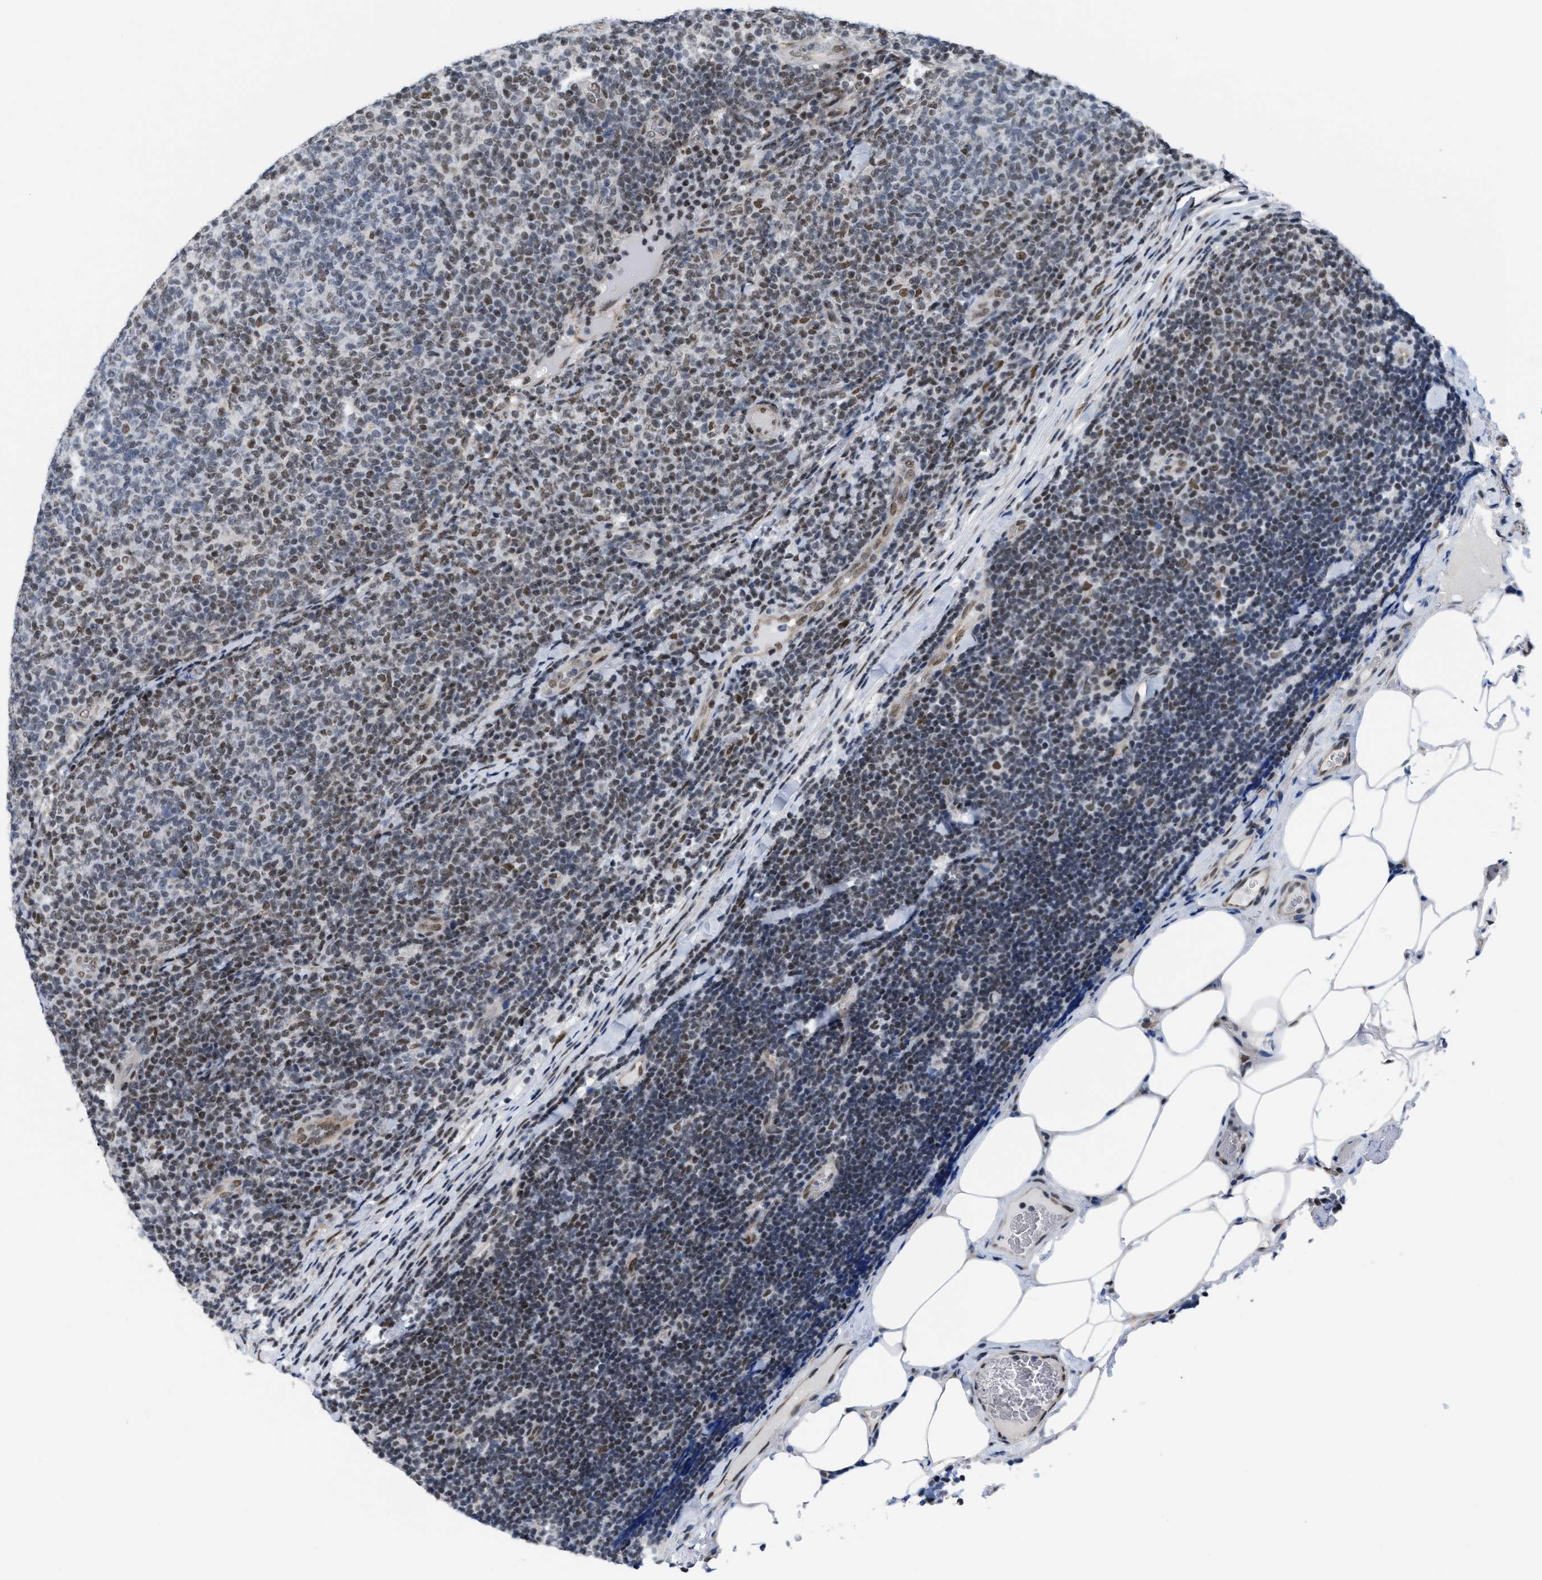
{"staining": {"intensity": "weak", "quantity": "25%-75%", "location": "nuclear"}, "tissue": "lymphoma", "cell_type": "Tumor cells", "image_type": "cancer", "snomed": [{"axis": "morphology", "description": "Malignant lymphoma, non-Hodgkin's type, Low grade"}, {"axis": "topography", "description": "Lymph node"}], "caption": "Immunohistochemistry image of malignant lymphoma, non-Hodgkin's type (low-grade) stained for a protein (brown), which shows low levels of weak nuclear positivity in about 25%-75% of tumor cells.", "gene": "MIER1", "patient": {"sex": "male", "age": 66}}